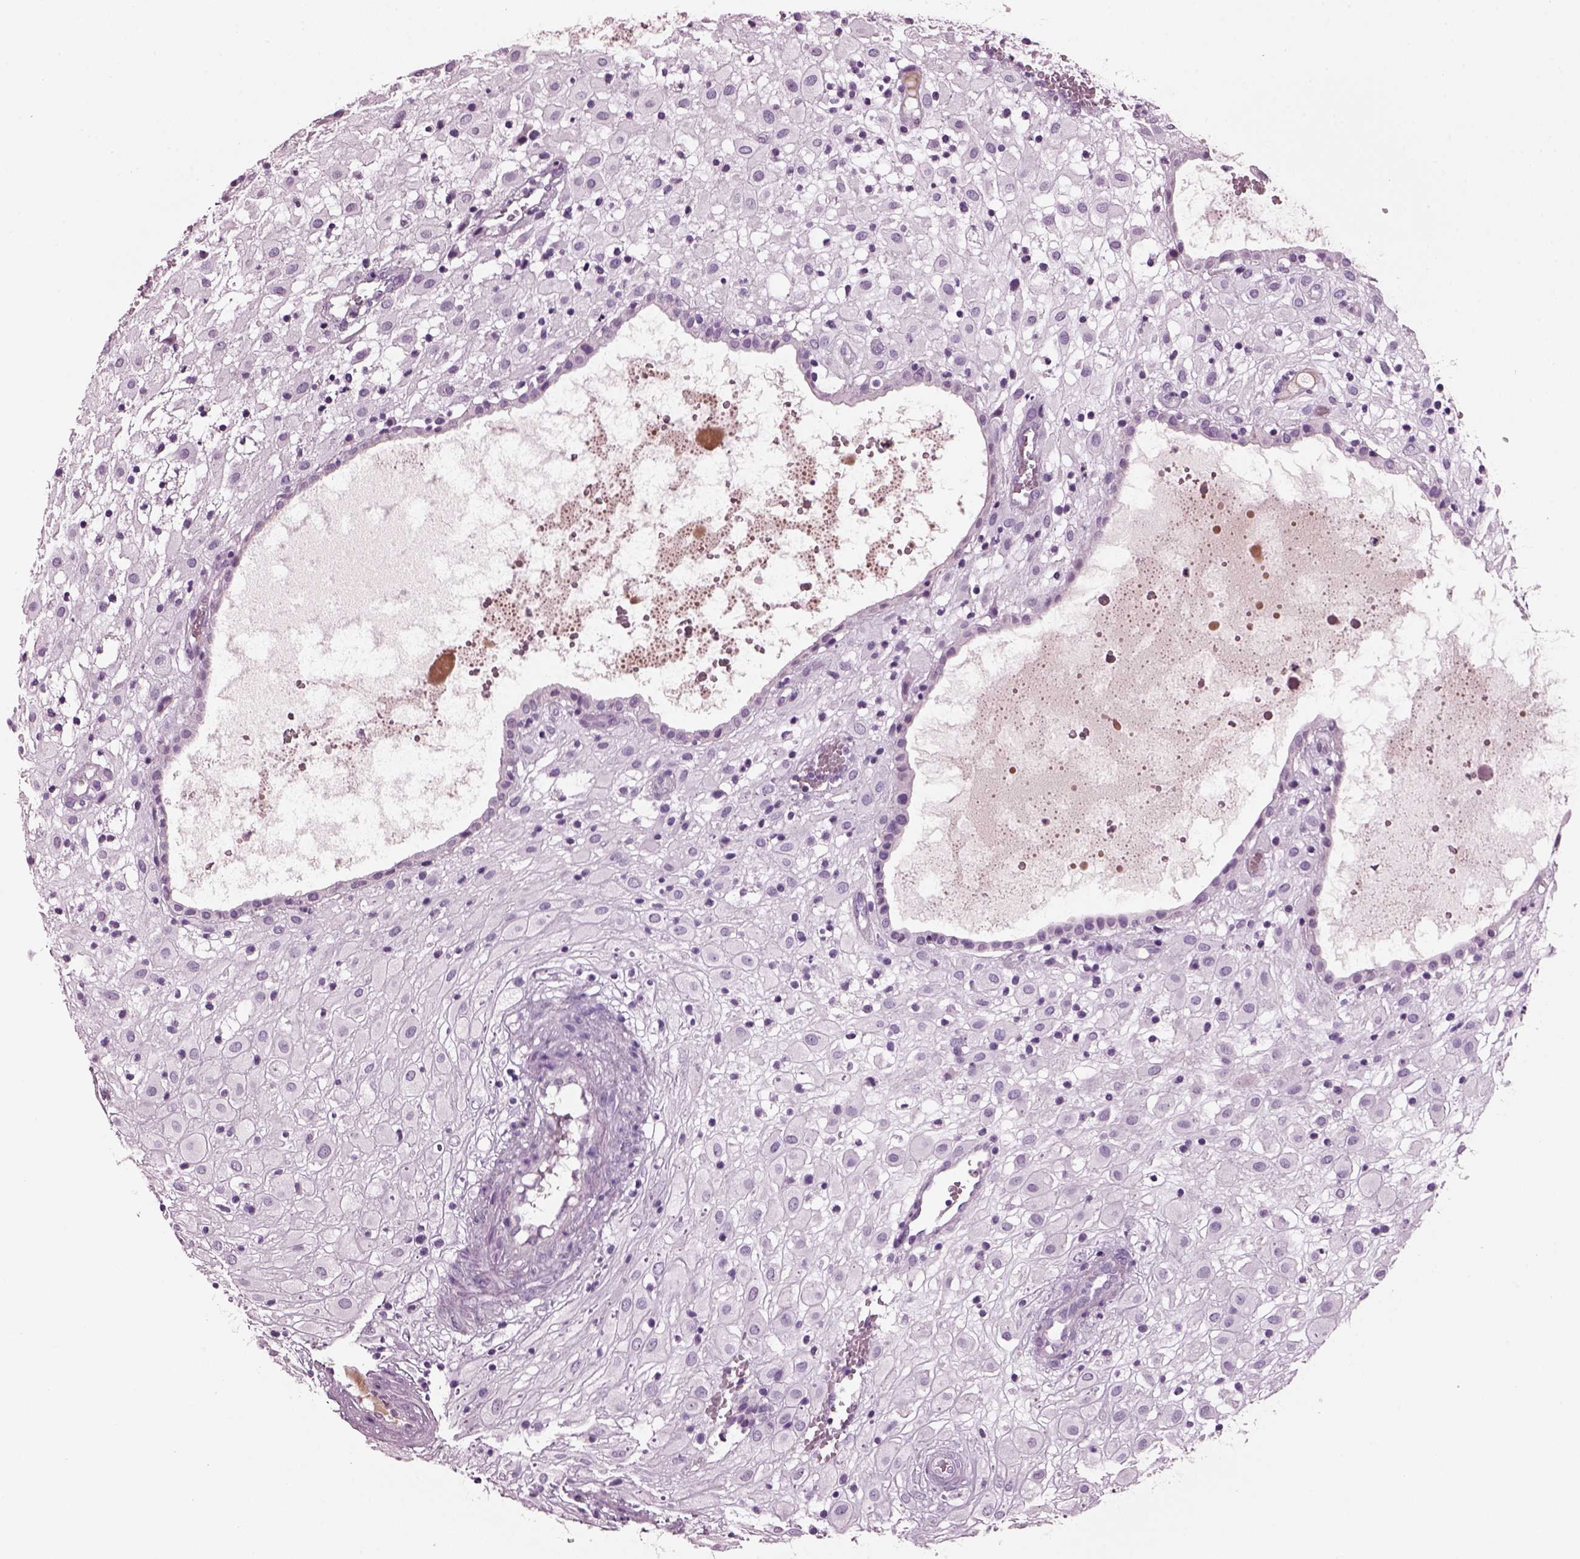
{"staining": {"intensity": "negative", "quantity": "none", "location": "none"}, "tissue": "placenta", "cell_type": "Decidual cells", "image_type": "normal", "snomed": [{"axis": "morphology", "description": "Normal tissue, NOS"}, {"axis": "topography", "description": "Placenta"}], "caption": "An immunohistochemistry photomicrograph of normal placenta is shown. There is no staining in decidual cells of placenta.", "gene": "KRTAP3", "patient": {"sex": "female", "age": 24}}